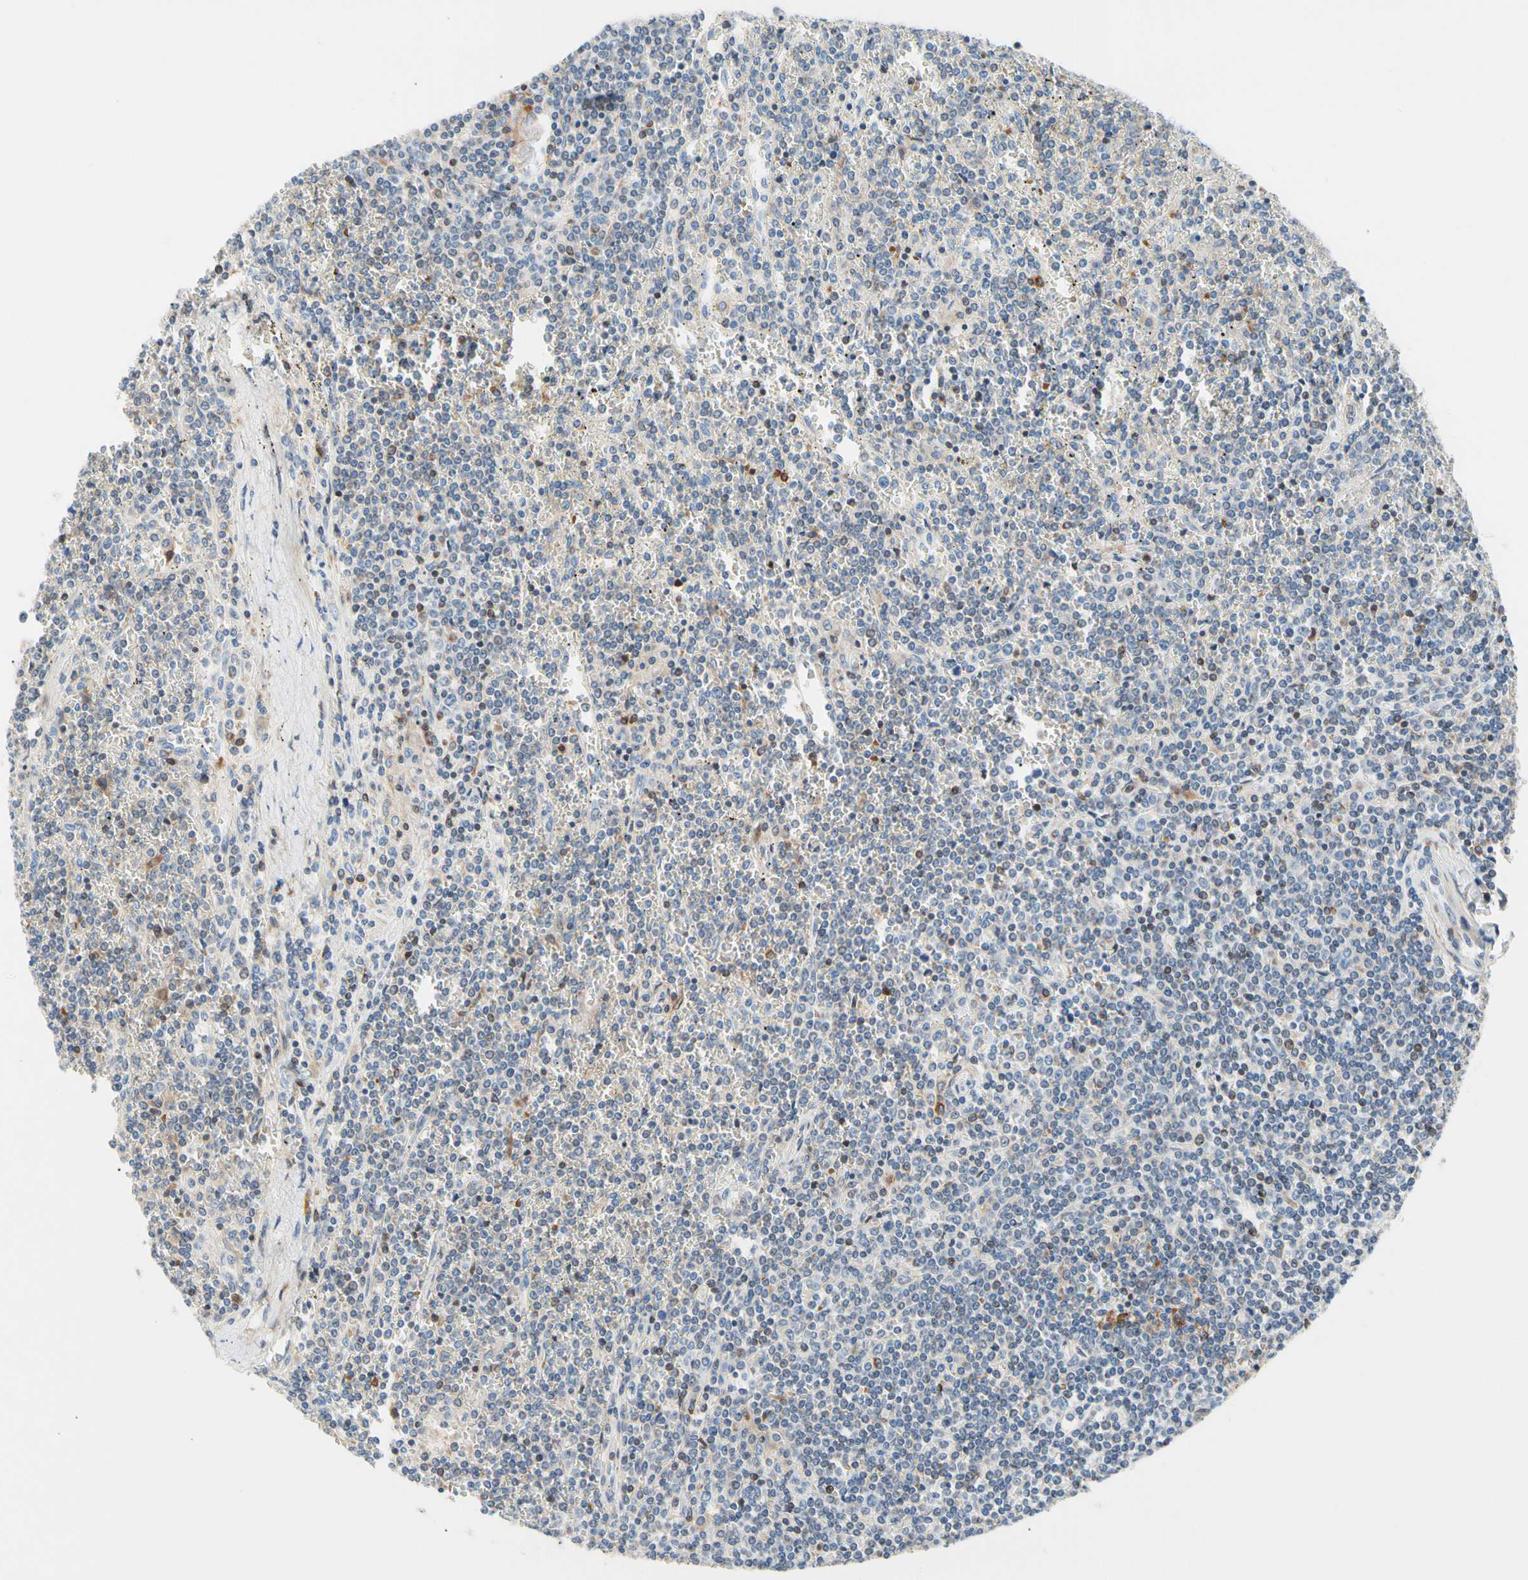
{"staining": {"intensity": "negative", "quantity": "none", "location": "none"}, "tissue": "lymphoma", "cell_type": "Tumor cells", "image_type": "cancer", "snomed": [{"axis": "morphology", "description": "Malignant lymphoma, non-Hodgkin's type, Low grade"}, {"axis": "topography", "description": "Spleen"}], "caption": "A histopathology image of human malignant lymphoma, non-Hodgkin's type (low-grade) is negative for staining in tumor cells.", "gene": "MAP3K3", "patient": {"sex": "female", "age": 19}}